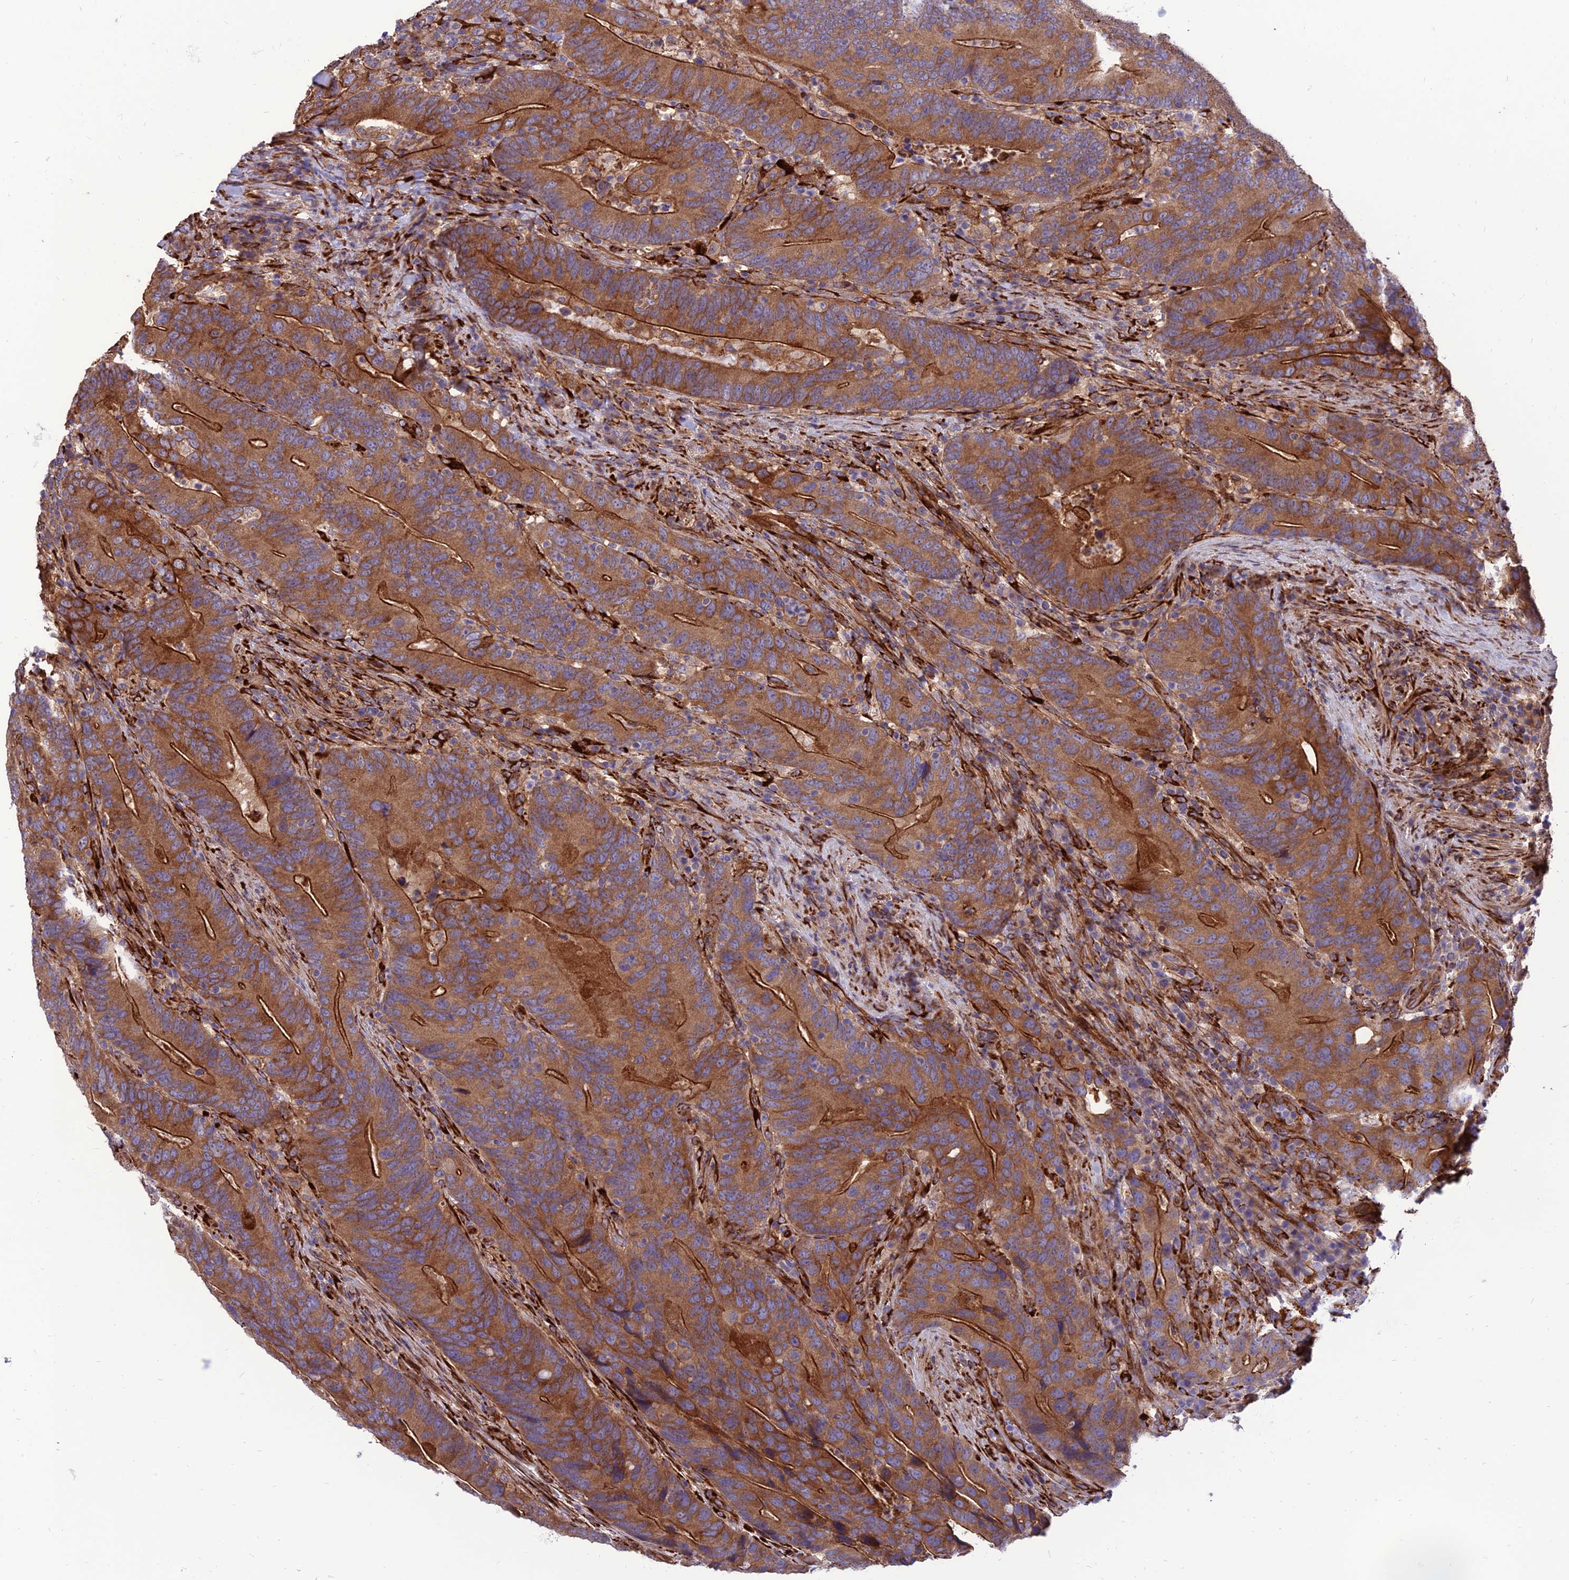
{"staining": {"intensity": "strong", "quantity": ">75%", "location": "cytoplasmic/membranous"}, "tissue": "colorectal cancer", "cell_type": "Tumor cells", "image_type": "cancer", "snomed": [{"axis": "morphology", "description": "Adenocarcinoma, NOS"}, {"axis": "topography", "description": "Colon"}], "caption": "Colorectal adenocarcinoma stained with IHC displays strong cytoplasmic/membranous positivity in about >75% of tumor cells. The staining was performed using DAB to visualize the protein expression in brown, while the nuclei were stained in blue with hematoxylin (Magnification: 20x).", "gene": "CRTAP", "patient": {"sex": "female", "age": 66}}